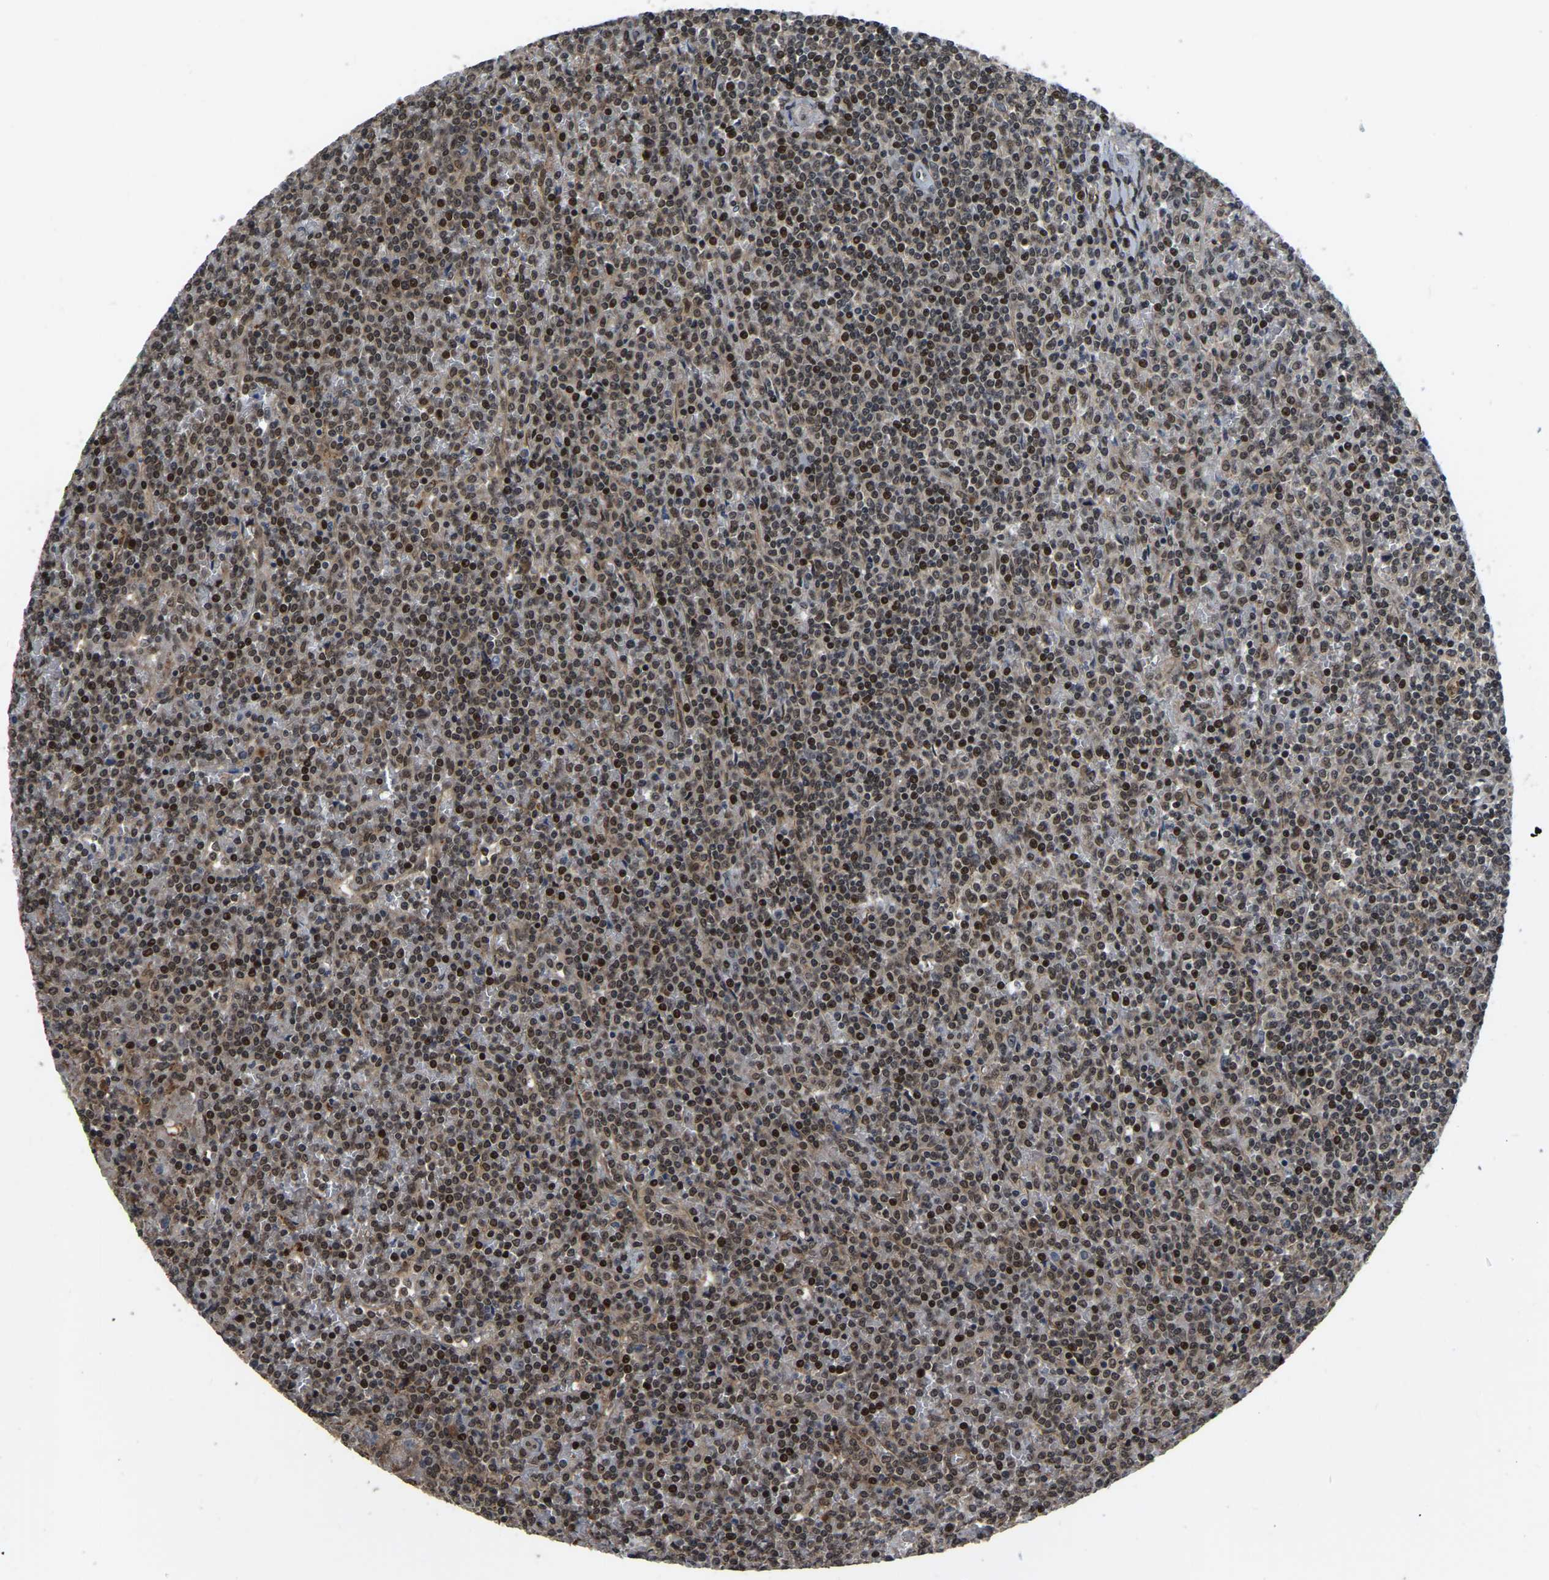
{"staining": {"intensity": "moderate", "quantity": ">75%", "location": "nuclear"}, "tissue": "lymphoma", "cell_type": "Tumor cells", "image_type": "cancer", "snomed": [{"axis": "morphology", "description": "Malignant lymphoma, non-Hodgkin's type, Low grade"}, {"axis": "topography", "description": "Spleen"}], "caption": "Low-grade malignant lymphoma, non-Hodgkin's type stained for a protein shows moderate nuclear positivity in tumor cells.", "gene": "CIAO1", "patient": {"sex": "female", "age": 19}}